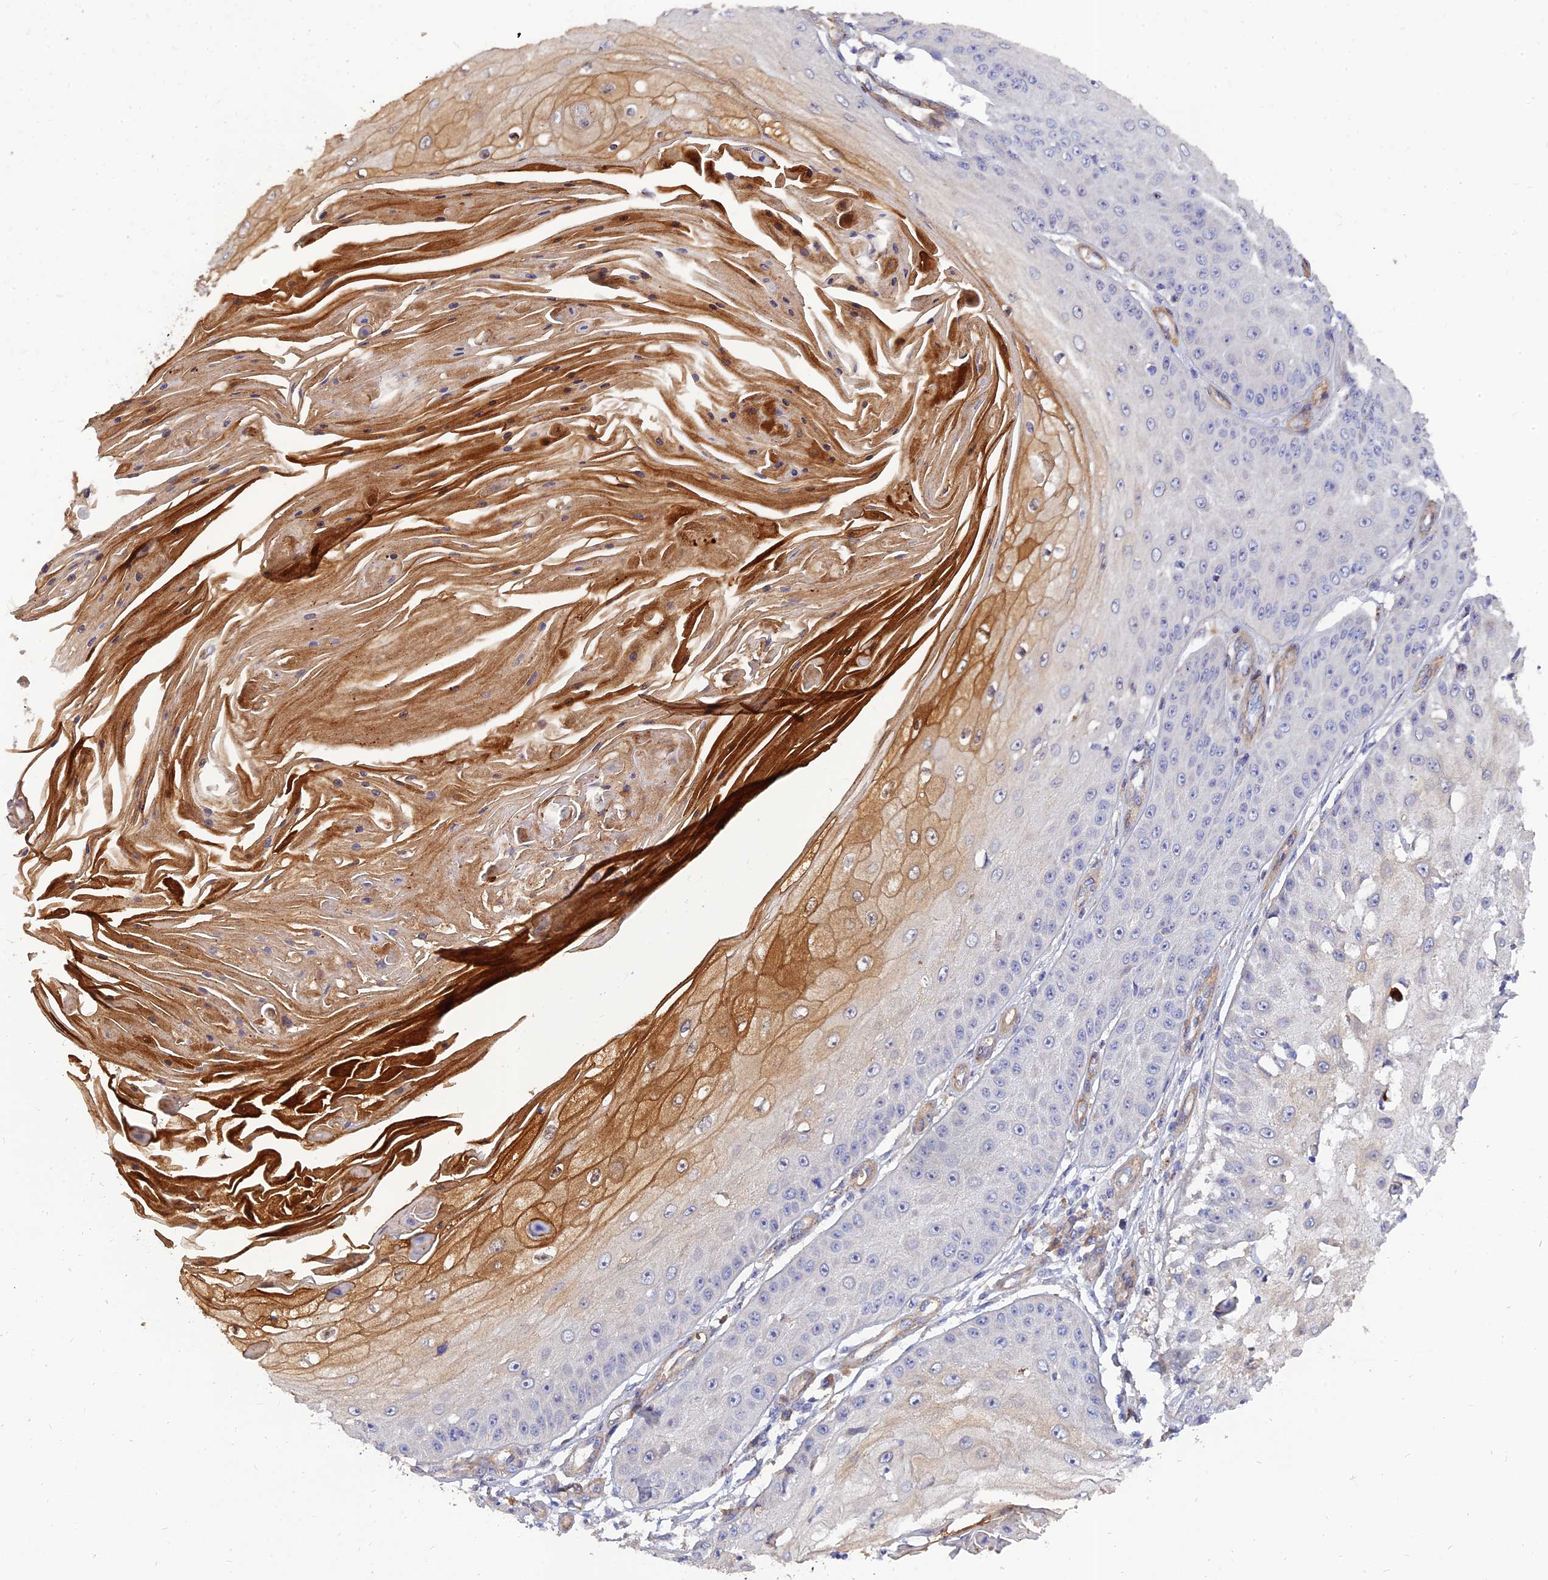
{"staining": {"intensity": "negative", "quantity": "none", "location": "none"}, "tissue": "skin cancer", "cell_type": "Tumor cells", "image_type": "cancer", "snomed": [{"axis": "morphology", "description": "Squamous cell carcinoma, NOS"}, {"axis": "topography", "description": "Skin"}], "caption": "Immunohistochemistry of human squamous cell carcinoma (skin) exhibits no expression in tumor cells.", "gene": "MRPL35", "patient": {"sex": "male", "age": 70}}